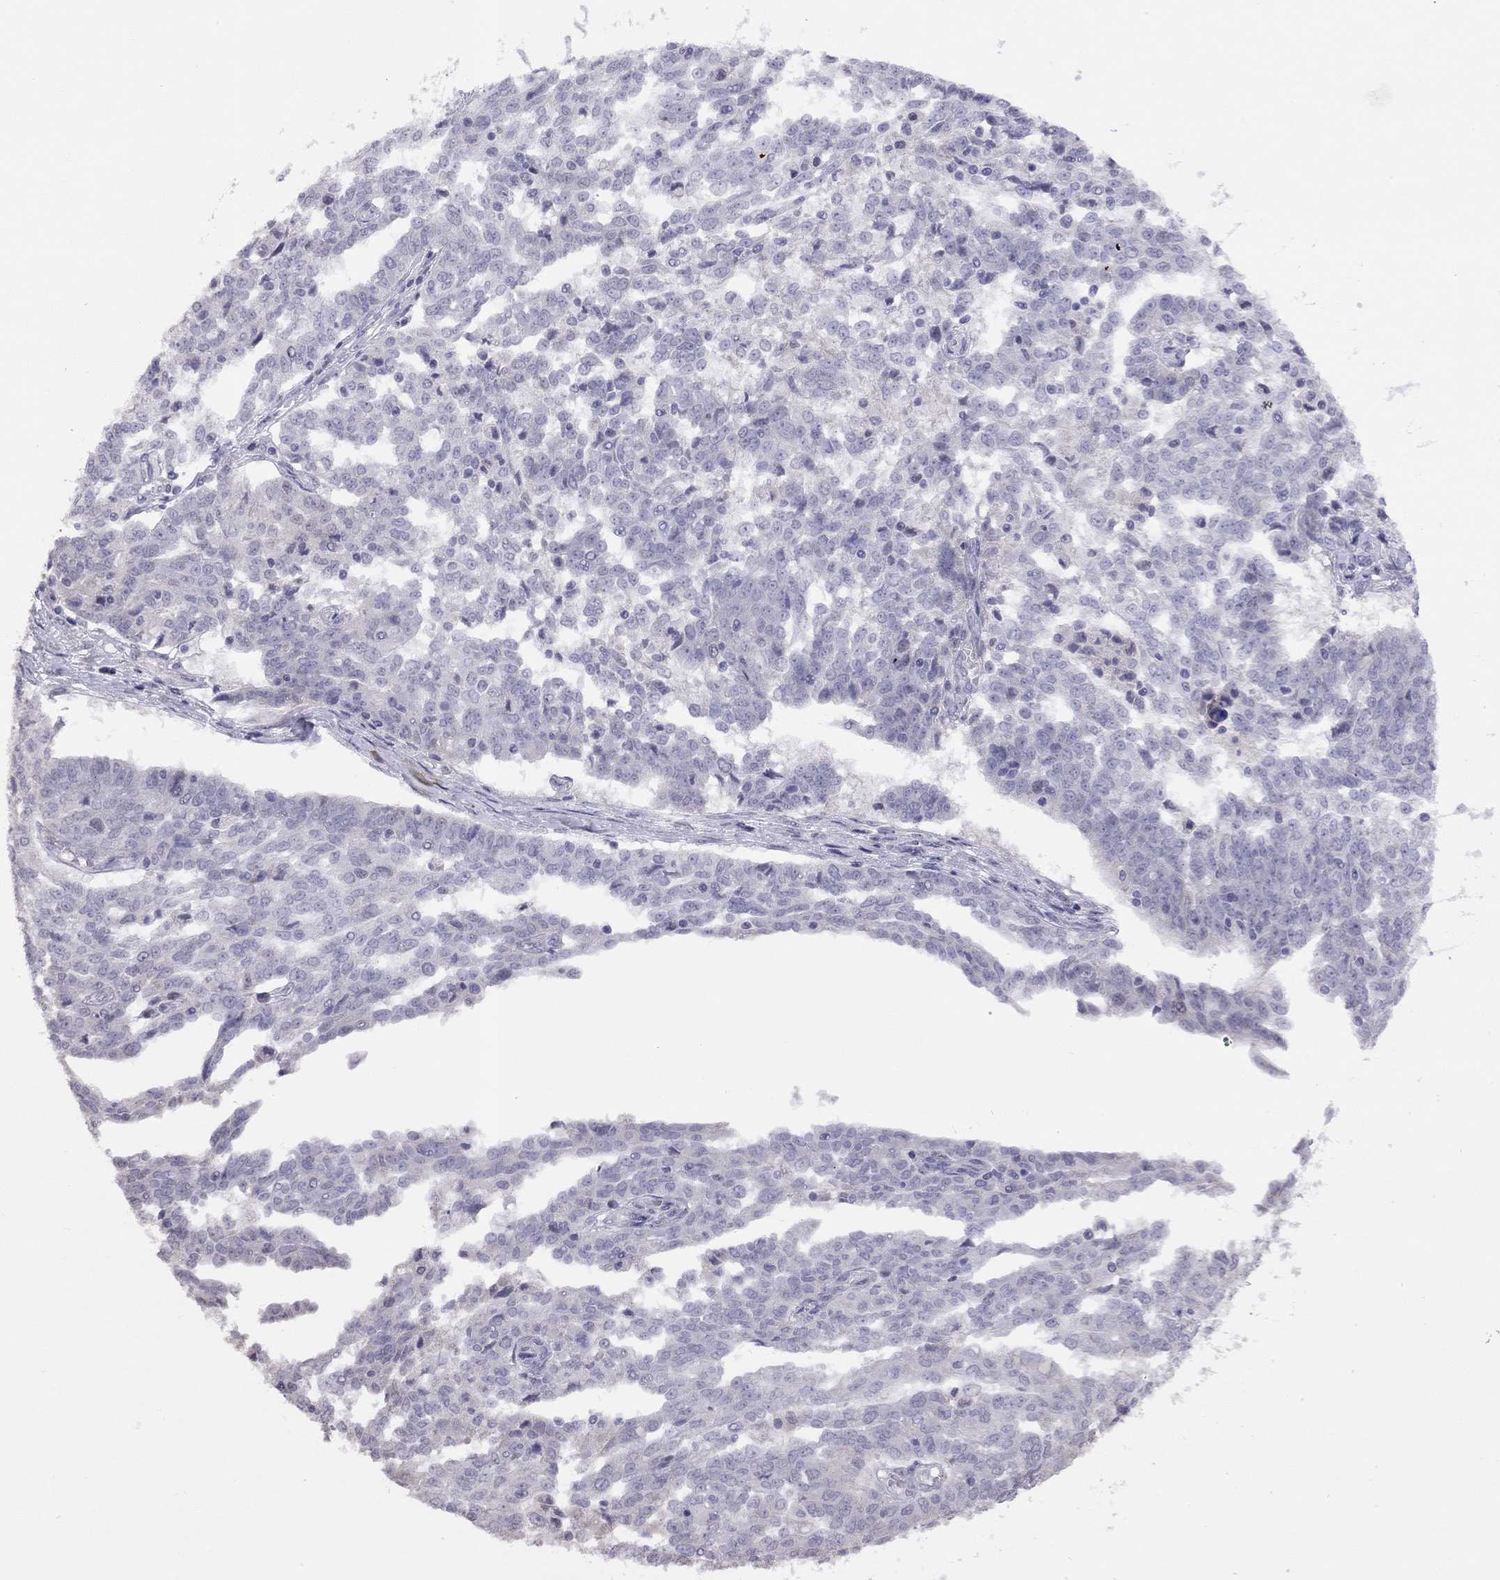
{"staining": {"intensity": "negative", "quantity": "none", "location": "none"}, "tissue": "ovarian cancer", "cell_type": "Tumor cells", "image_type": "cancer", "snomed": [{"axis": "morphology", "description": "Cystadenocarcinoma, serous, NOS"}, {"axis": "topography", "description": "Ovary"}], "caption": "Tumor cells are negative for brown protein staining in serous cystadenocarcinoma (ovarian). (DAB (3,3'-diaminobenzidine) immunohistochemistry with hematoxylin counter stain).", "gene": "HES5", "patient": {"sex": "female", "age": 67}}